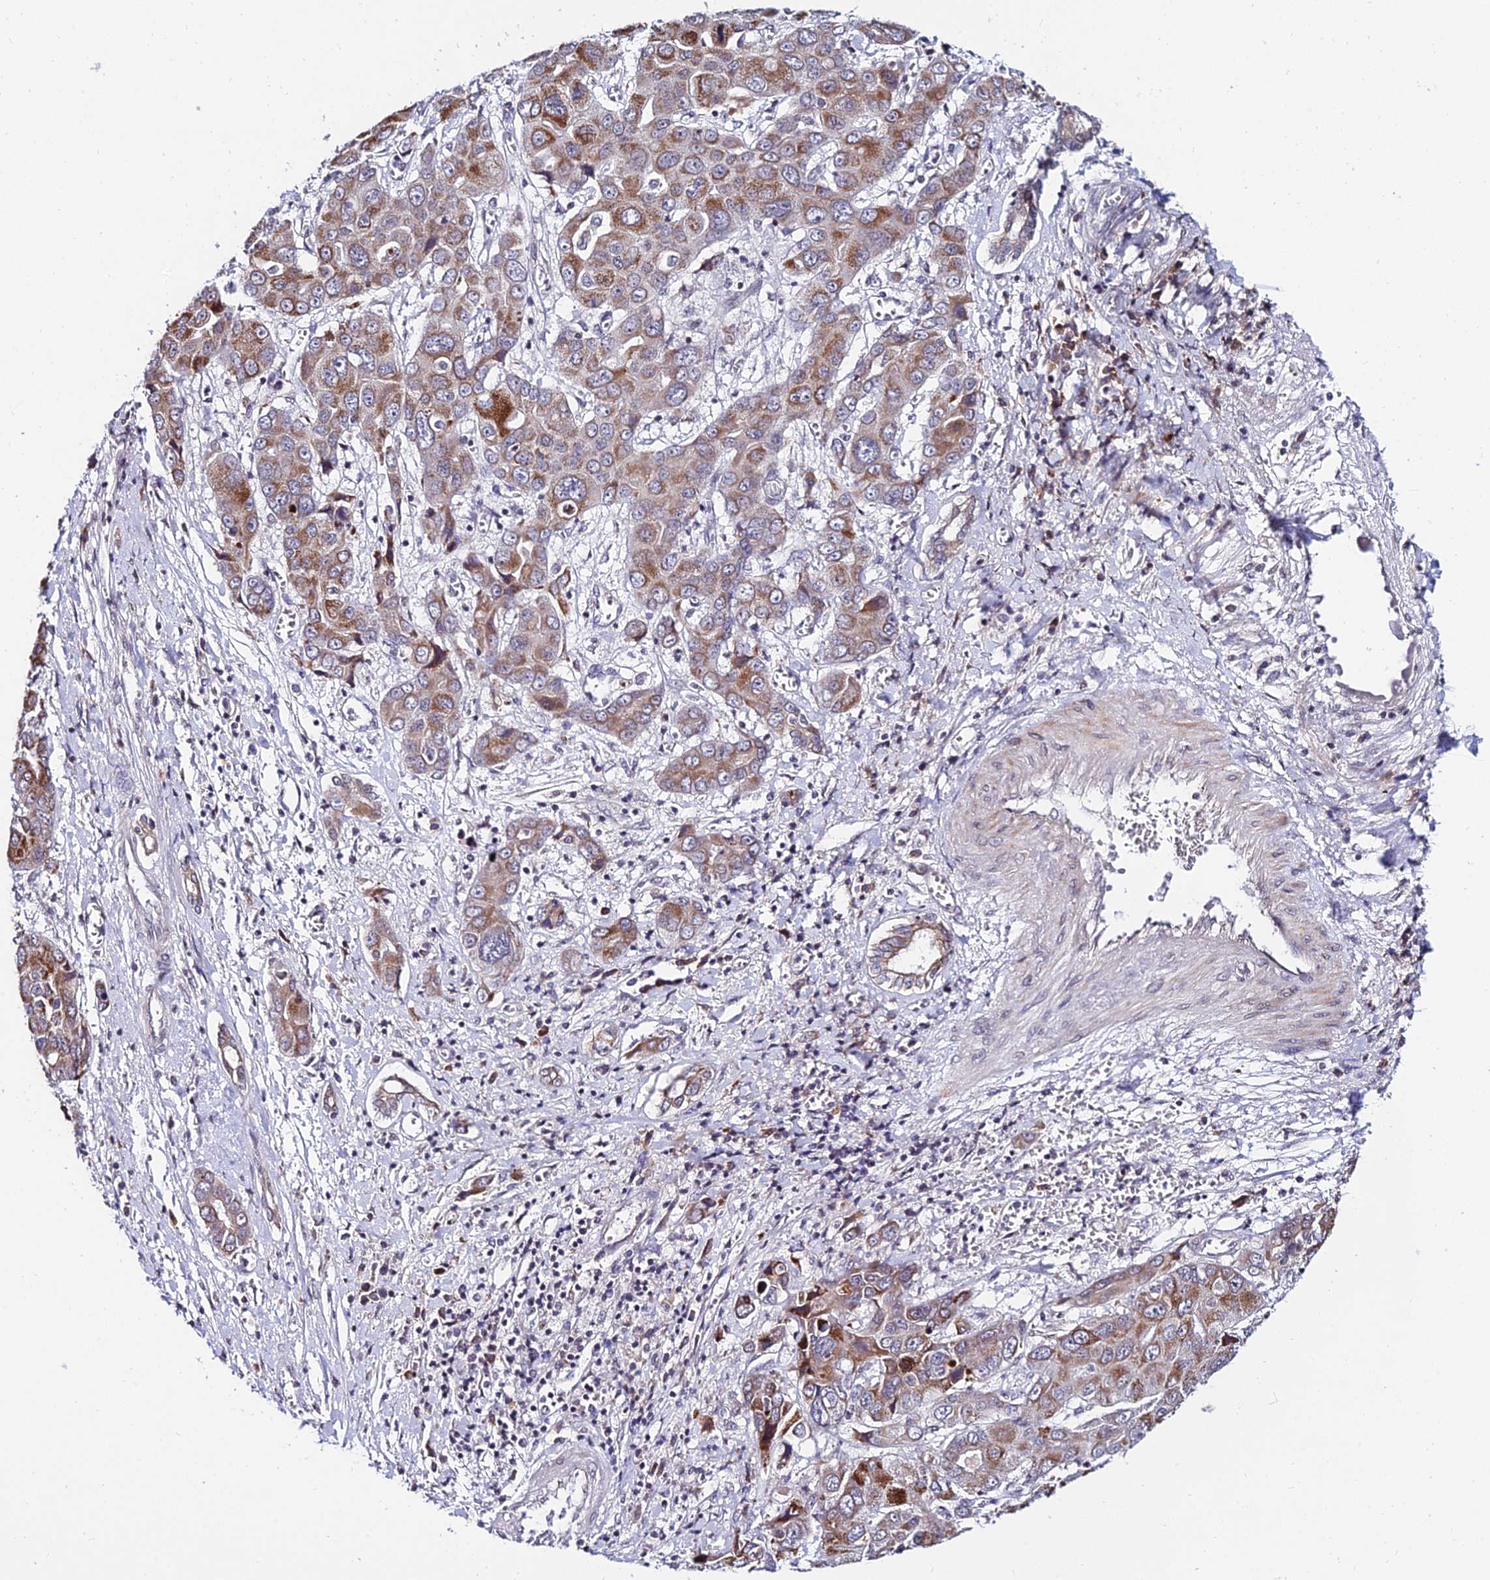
{"staining": {"intensity": "moderate", "quantity": "25%-75%", "location": "cytoplasmic/membranous"}, "tissue": "liver cancer", "cell_type": "Tumor cells", "image_type": "cancer", "snomed": [{"axis": "morphology", "description": "Cholangiocarcinoma"}, {"axis": "topography", "description": "Liver"}], "caption": "Protein expression analysis of human cholangiocarcinoma (liver) reveals moderate cytoplasmic/membranous expression in about 25%-75% of tumor cells. (DAB IHC with brightfield microscopy, high magnification).", "gene": "CDNF", "patient": {"sex": "male", "age": 67}}